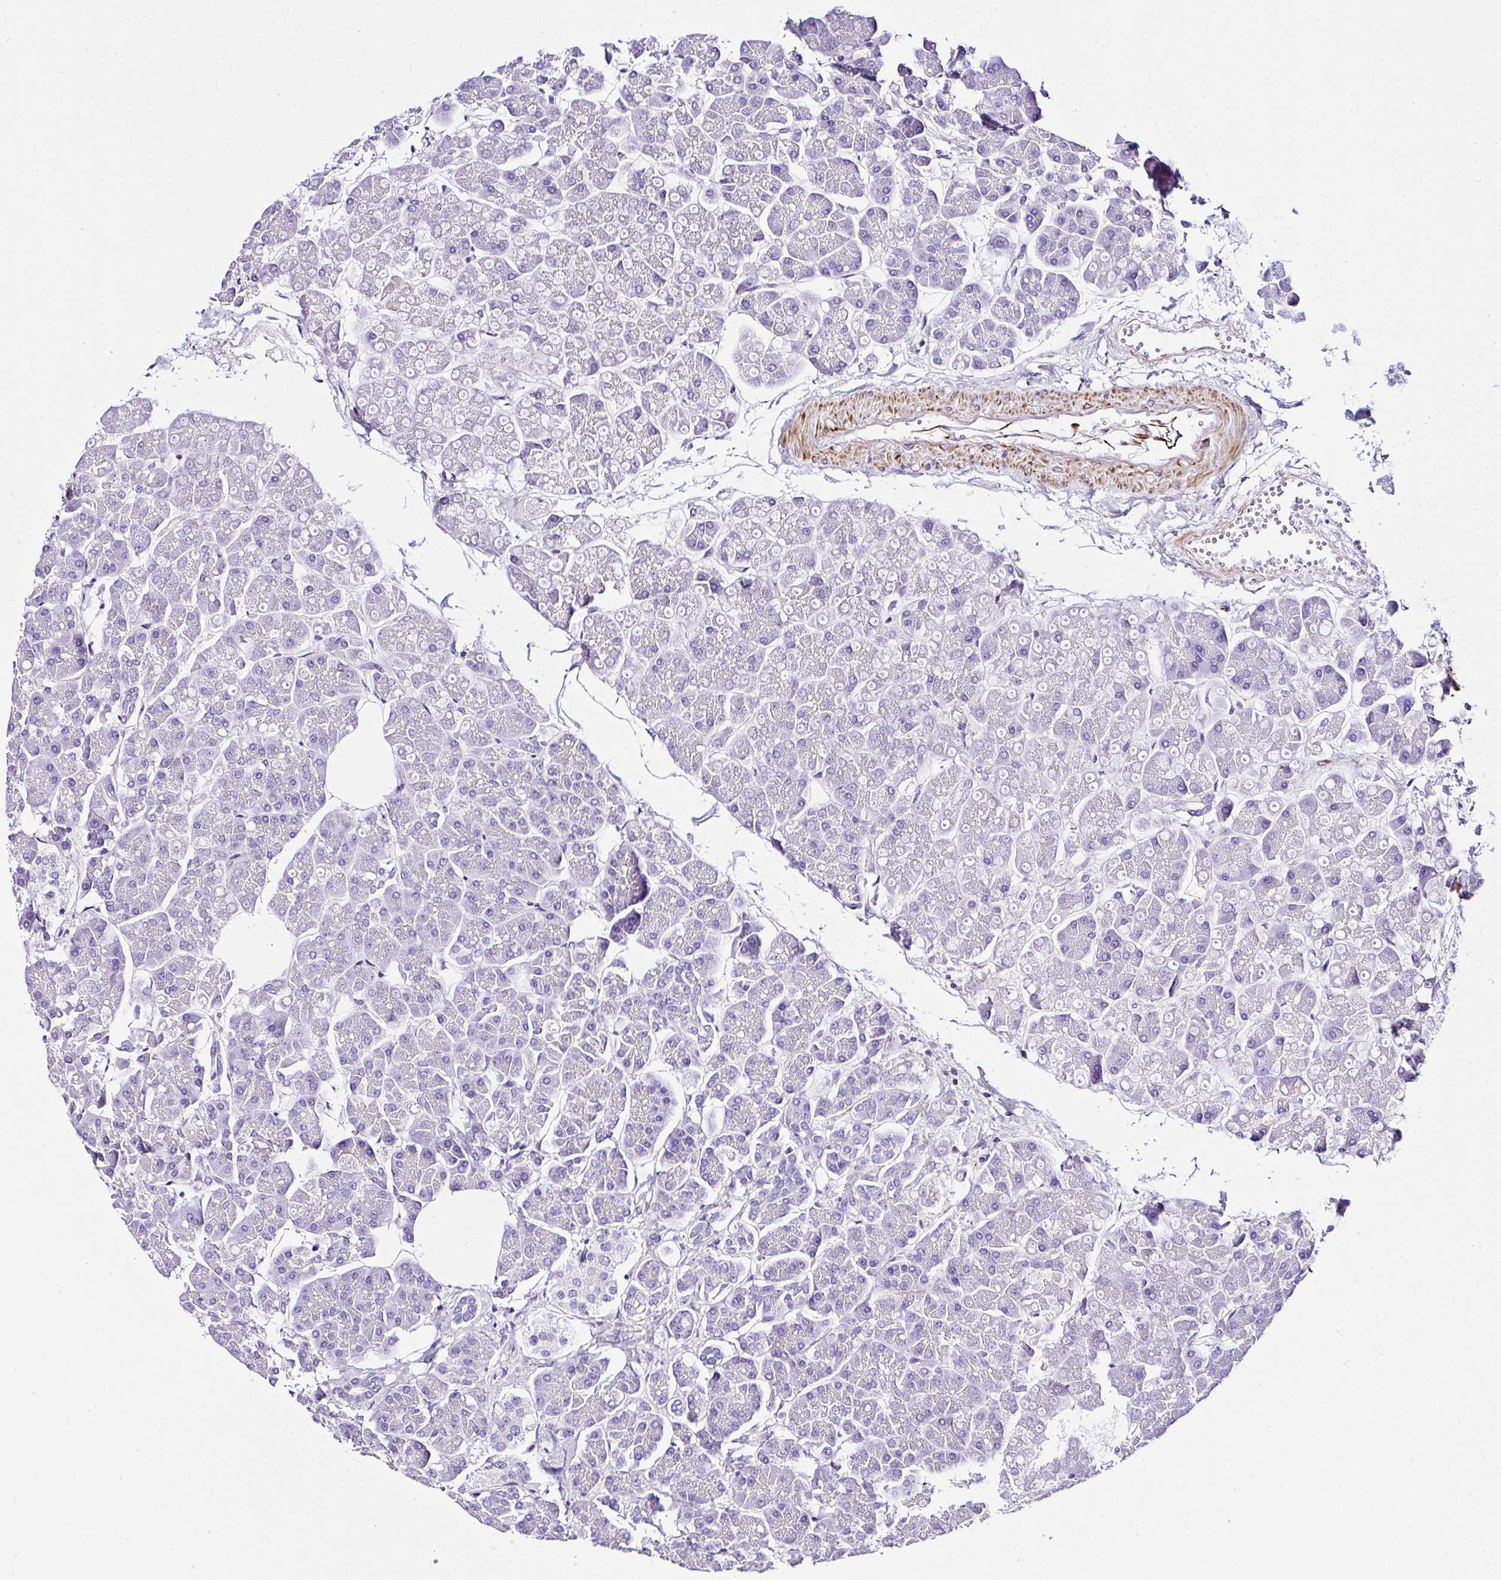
{"staining": {"intensity": "negative", "quantity": "none", "location": "none"}, "tissue": "pancreas", "cell_type": "Exocrine glandular cells", "image_type": "normal", "snomed": [{"axis": "morphology", "description": "Normal tissue, NOS"}, {"axis": "topography", "description": "Pancreas"}, {"axis": "topography", "description": "Peripheral nerve tissue"}], "caption": "IHC micrograph of normal pancreas: human pancreas stained with DAB exhibits no significant protein expression in exocrine glandular cells.", "gene": "DEPDC5", "patient": {"sex": "male", "age": 54}}